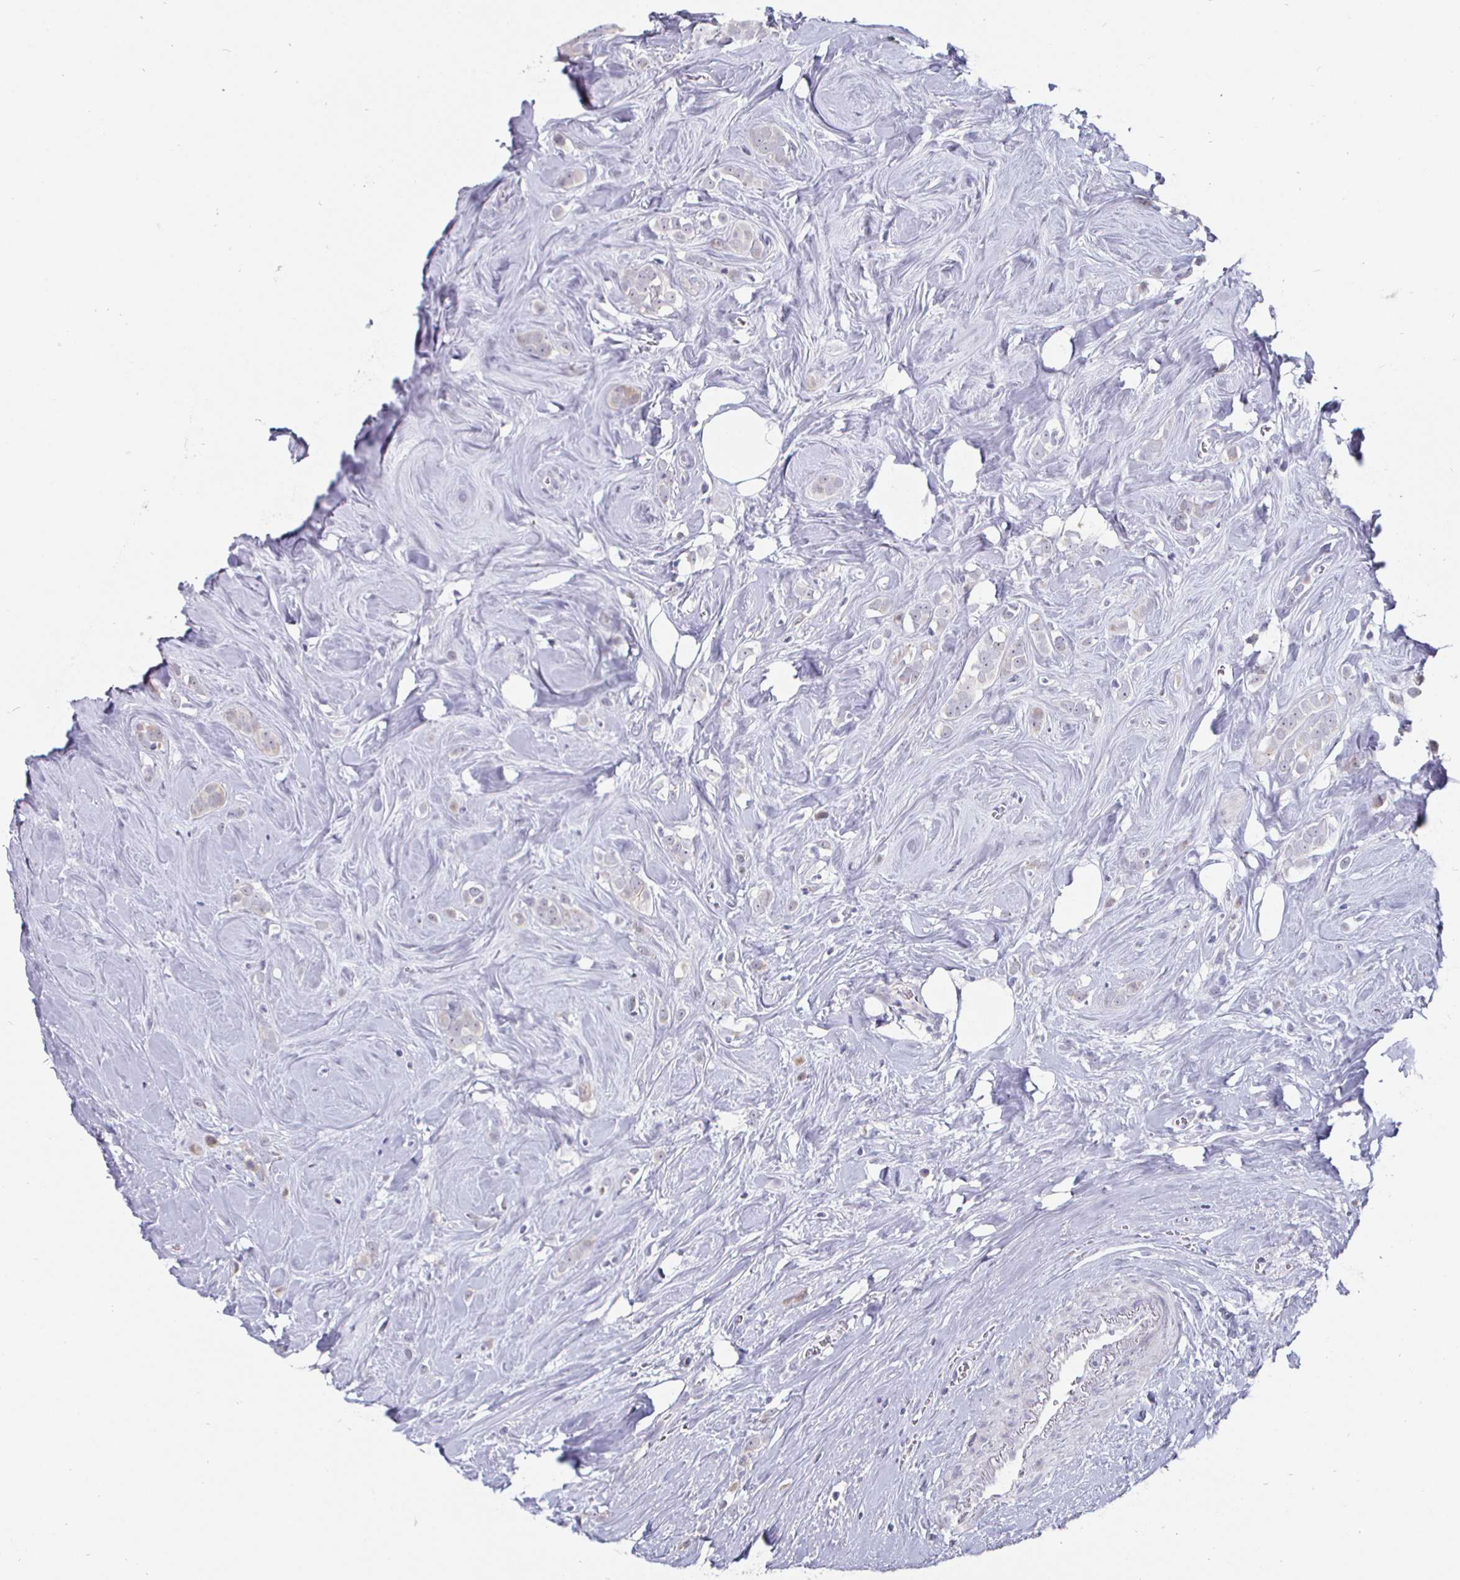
{"staining": {"intensity": "negative", "quantity": "none", "location": "none"}, "tissue": "breast cancer", "cell_type": "Tumor cells", "image_type": "cancer", "snomed": [{"axis": "morphology", "description": "Duct carcinoma"}, {"axis": "topography", "description": "Breast"}], "caption": "Immunohistochemical staining of human intraductal carcinoma (breast) demonstrates no significant positivity in tumor cells.", "gene": "DMRTB1", "patient": {"sex": "female", "age": 80}}